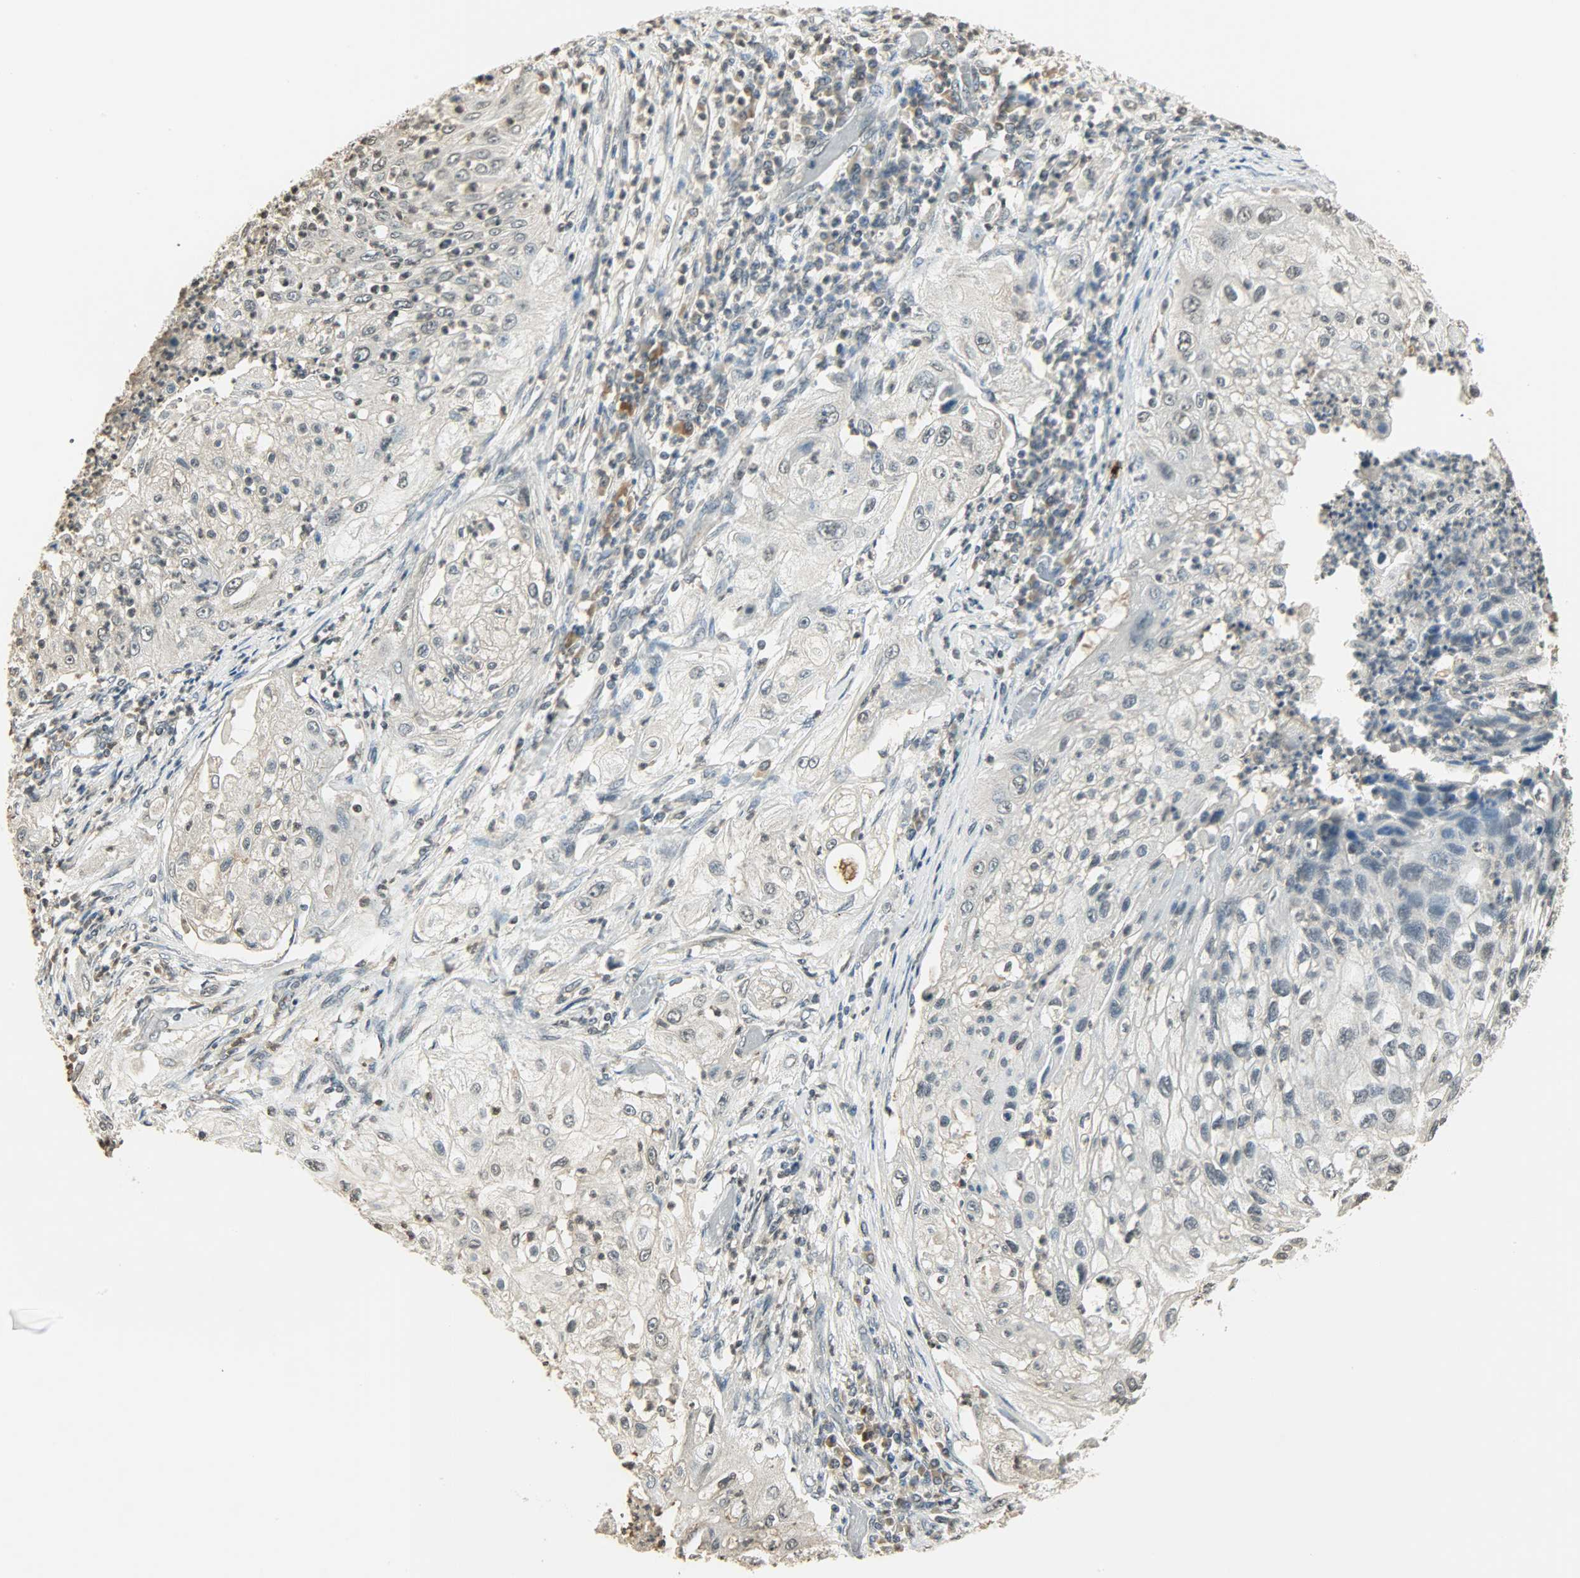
{"staining": {"intensity": "negative", "quantity": "none", "location": "none"}, "tissue": "lung cancer", "cell_type": "Tumor cells", "image_type": "cancer", "snomed": [{"axis": "morphology", "description": "Inflammation, NOS"}, {"axis": "morphology", "description": "Squamous cell carcinoma, NOS"}, {"axis": "topography", "description": "Lymph node"}, {"axis": "topography", "description": "Soft tissue"}, {"axis": "topography", "description": "Lung"}], "caption": "Immunohistochemistry (IHC) image of neoplastic tissue: human lung cancer stained with DAB exhibits no significant protein positivity in tumor cells. (Immunohistochemistry, brightfield microscopy, high magnification).", "gene": "SMARCA5", "patient": {"sex": "male", "age": 66}}